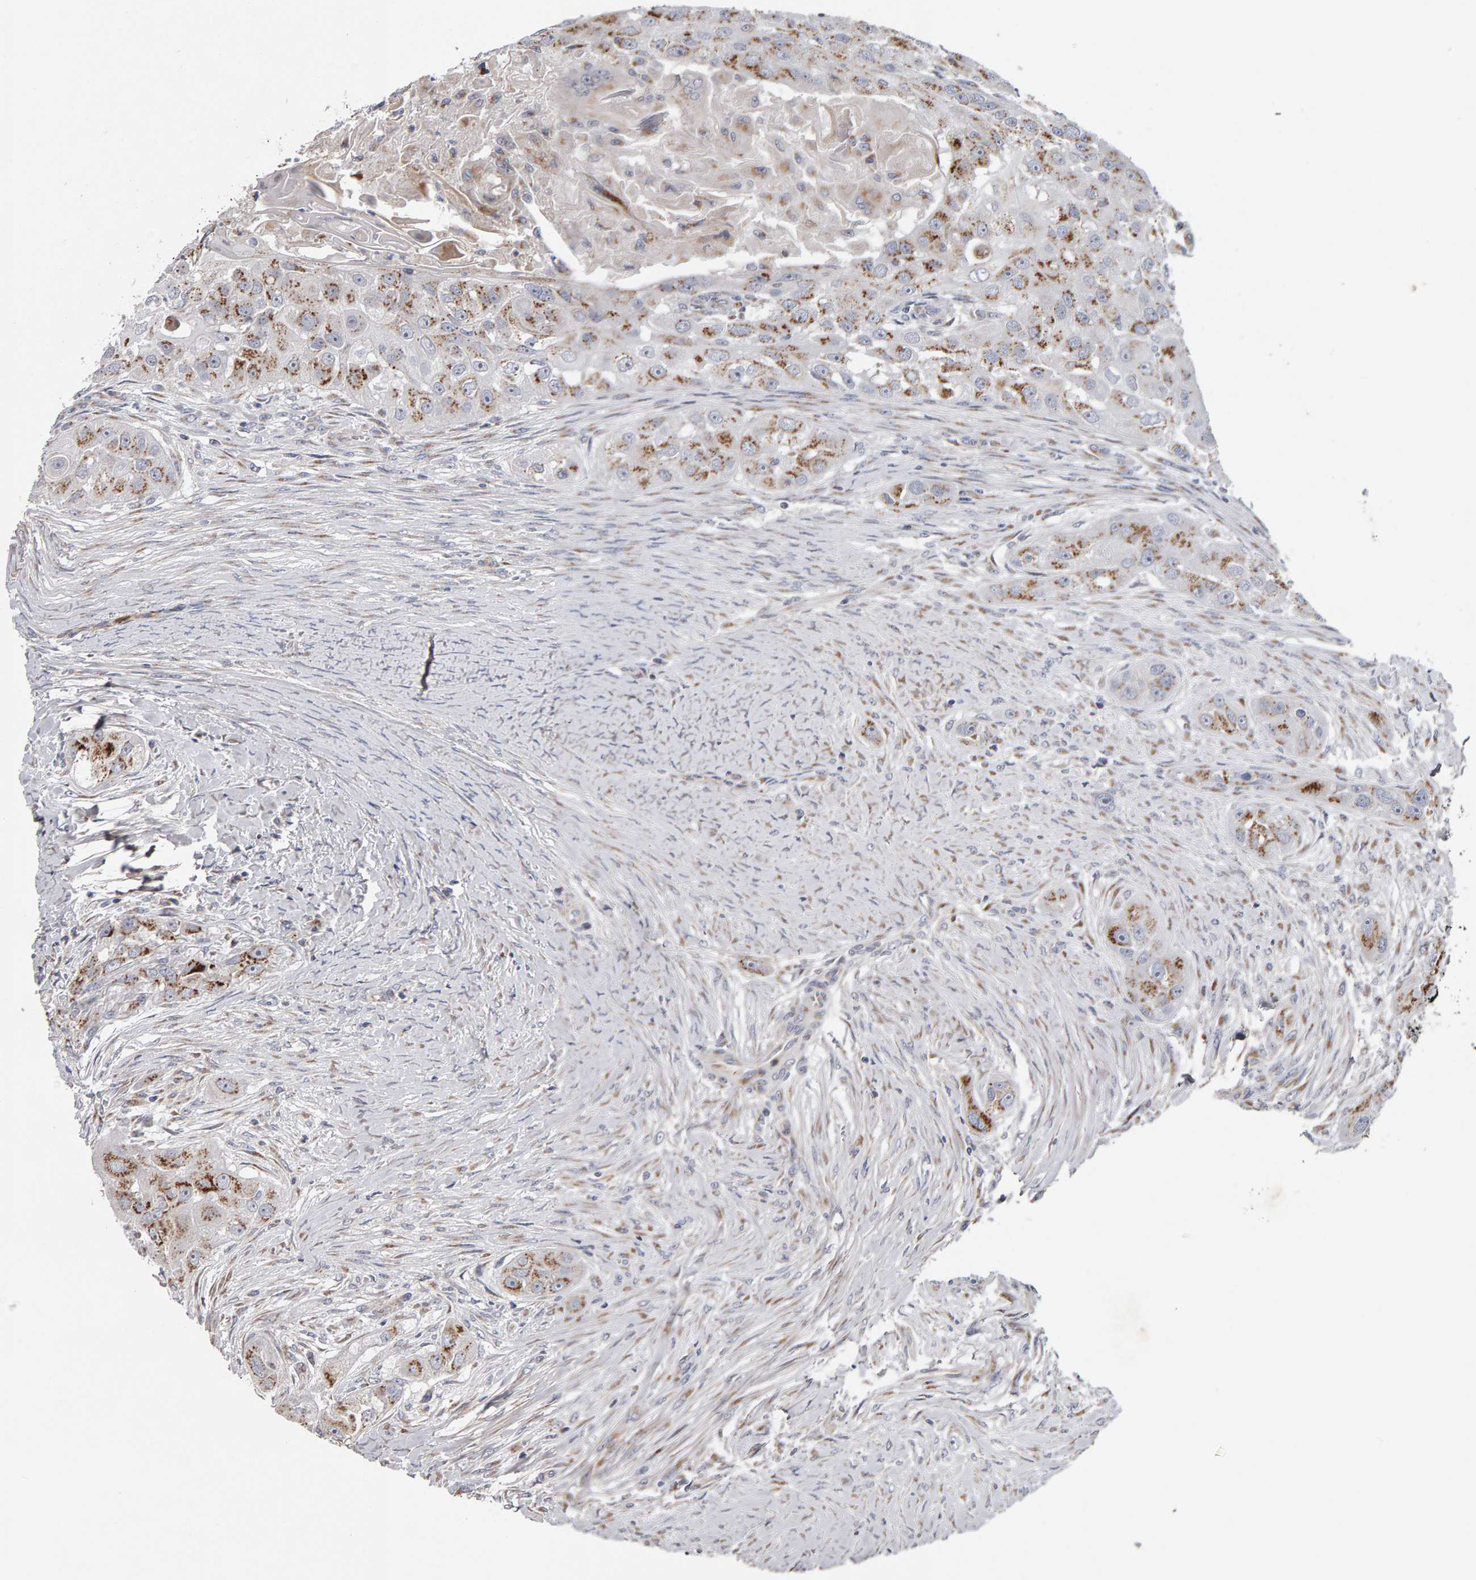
{"staining": {"intensity": "moderate", "quantity": ">75%", "location": "cytoplasmic/membranous"}, "tissue": "head and neck cancer", "cell_type": "Tumor cells", "image_type": "cancer", "snomed": [{"axis": "morphology", "description": "Normal tissue, NOS"}, {"axis": "morphology", "description": "Squamous cell carcinoma, NOS"}, {"axis": "topography", "description": "Skeletal muscle"}, {"axis": "topography", "description": "Head-Neck"}], "caption": "The micrograph demonstrates staining of head and neck squamous cell carcinoma, revealing moderate cytoplasmic/membranous protein expression (brown color) within tumor cells.", "gene": "CANT1", "patient": {"sex": "male", "age": 51}}